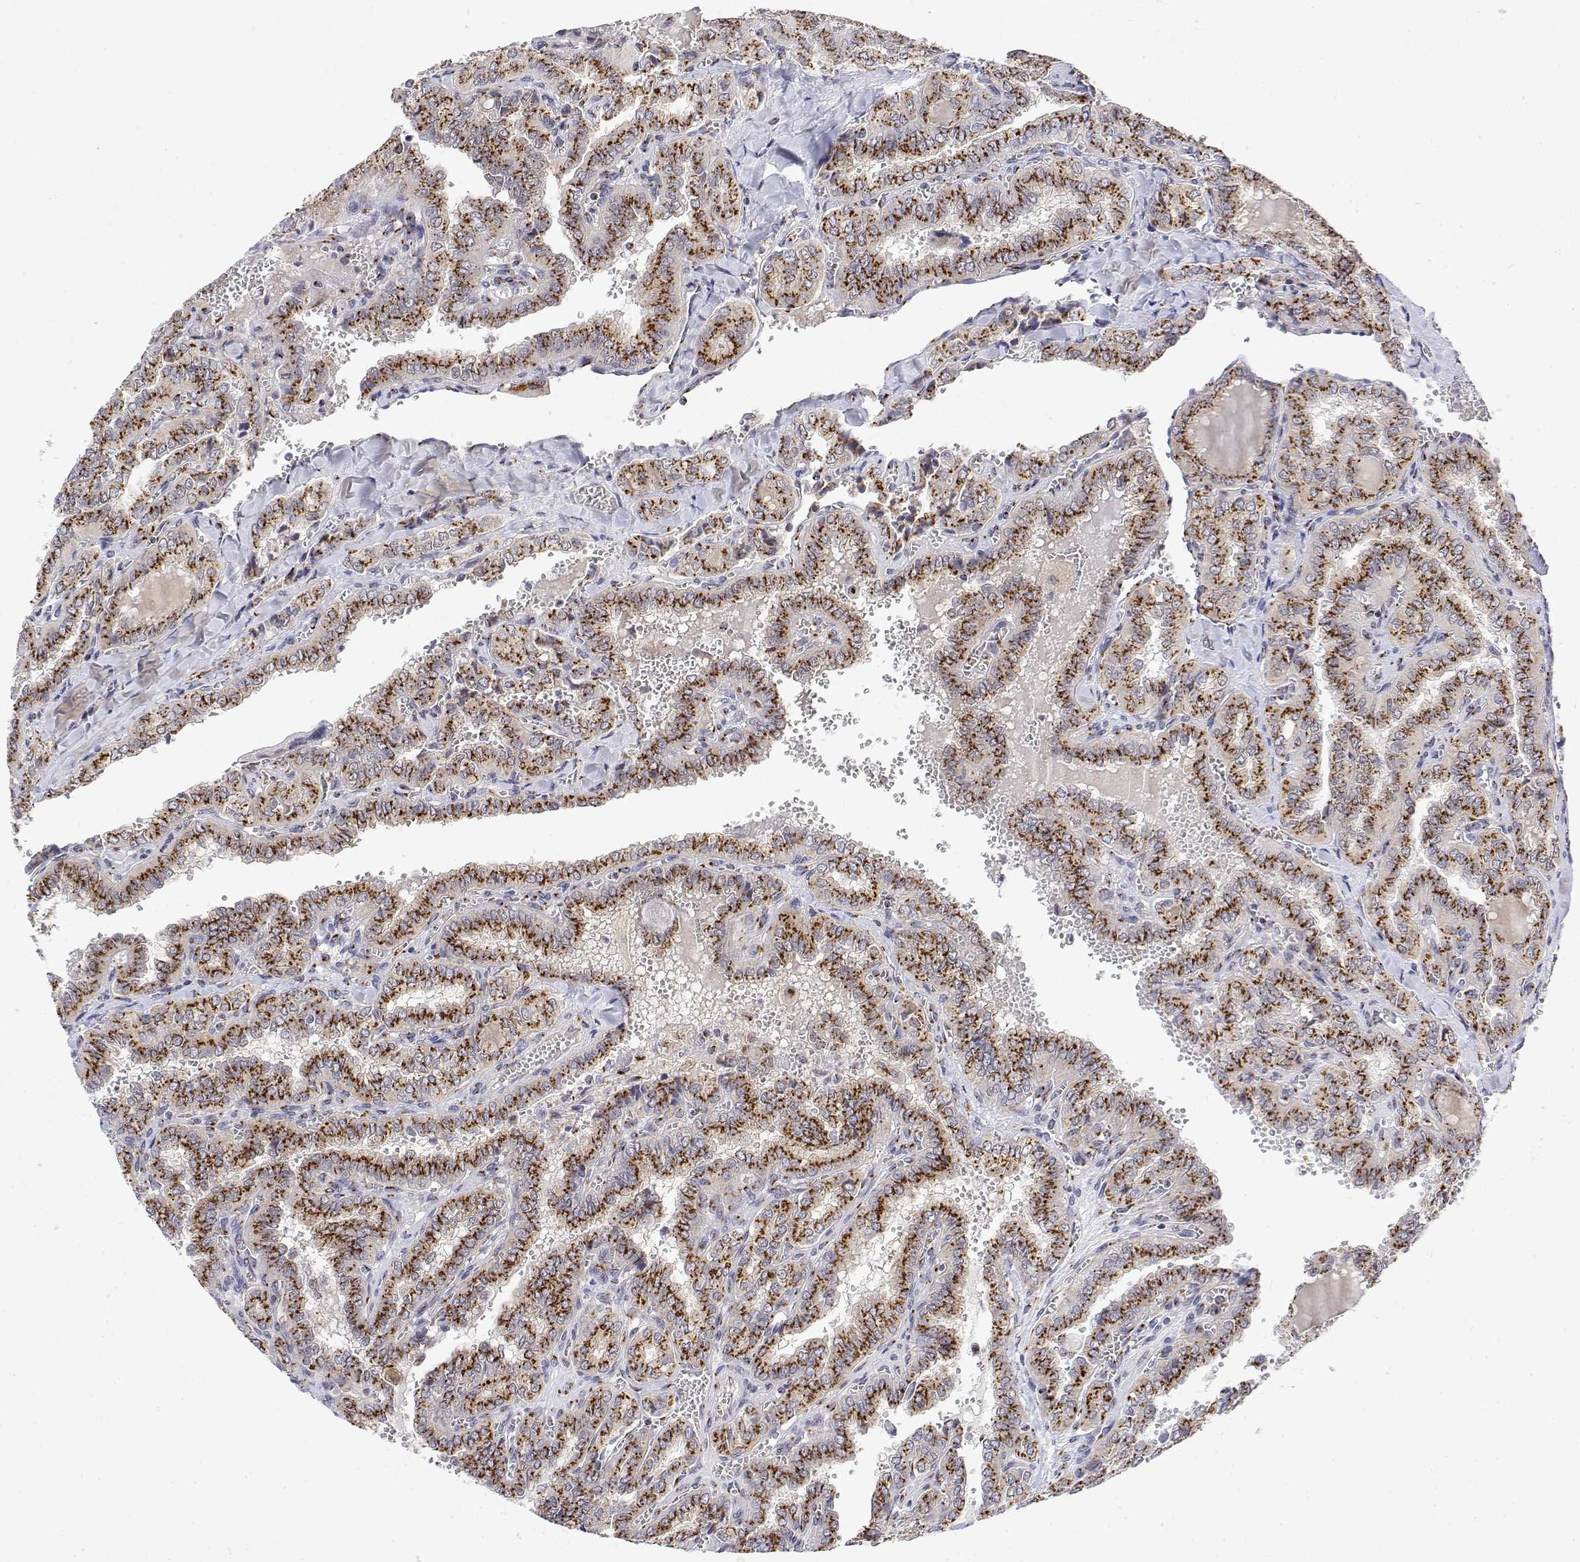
{"staining": {"intensity": "strong", "quantity": ">75%", "location": "cytoplasmic/membranous"}, "tissue": "thyroid cancer", "cell_type": "Tumor cells", "image_type": "cancer", "snomed": [{"axis": "morphology", "description": "Papillary adenocarcinoma, NOS"}, {"axis": "topography", "description": "Thyroid gland"}], "caption": "Tumor cells show strong cytoplasmic/membranous expression in about >75% of cells in papillary adenocarcinoma (thyroid). (brown staining indicates protein expression, while blue staining denotes nuclei).", "gene": "YIPF3", "patient": {"sex": "female", "age": 41}}